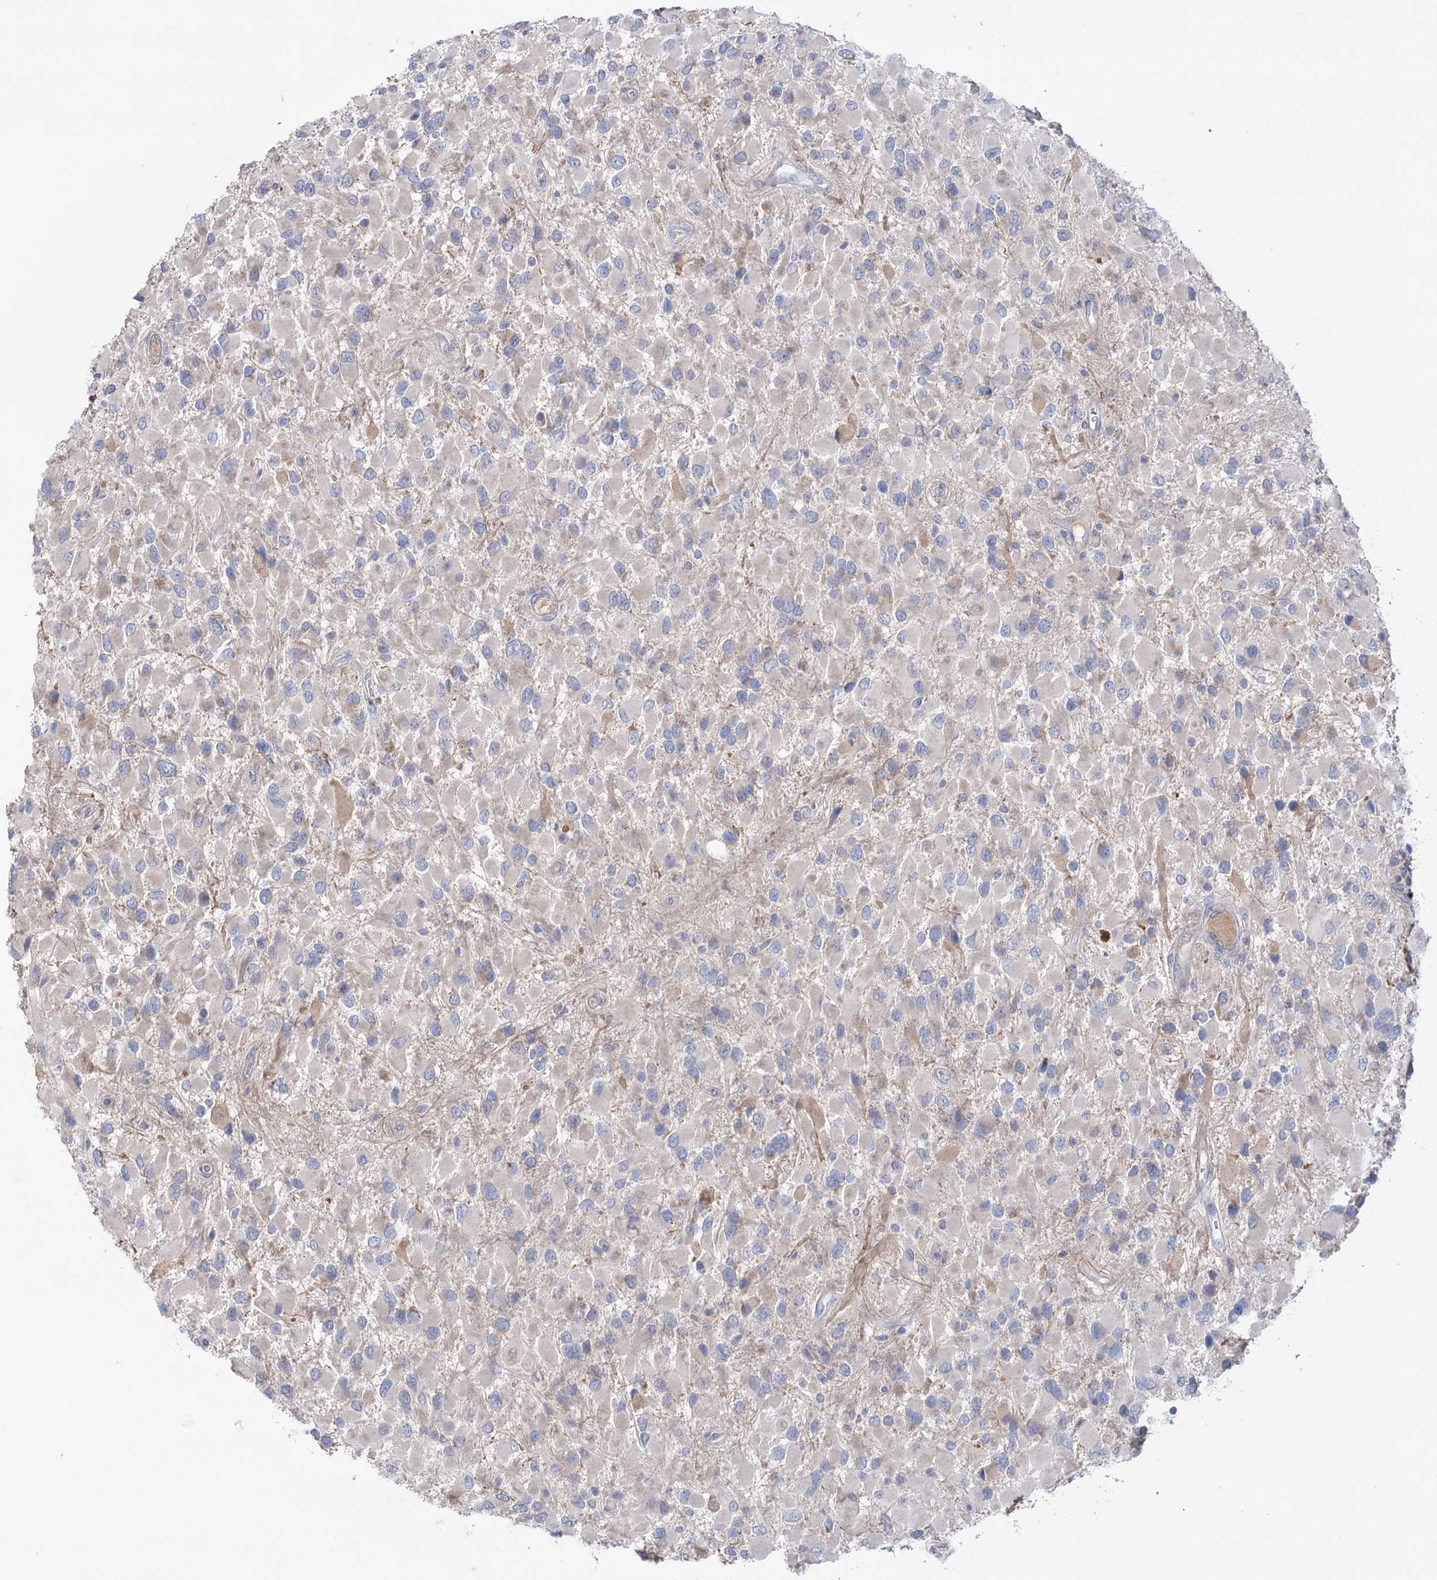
{"staining": {"intensity": "negative", "quantity": "none", "location": "none"}, "tissue": "glioma", "cell_type": "Tumor cells", "image_type": "cancer", "snomed": [{"axis": "morphology", "description": "Glioma, malignant, High grade"}, {"axis": "topography", "description": "Brain"}], "caption": "Tumor cells are negative for brown protein staining in malignant glioma (high-grade).", "gene": "MTCH2", "patient": {"sex": "male", "age": 53}}